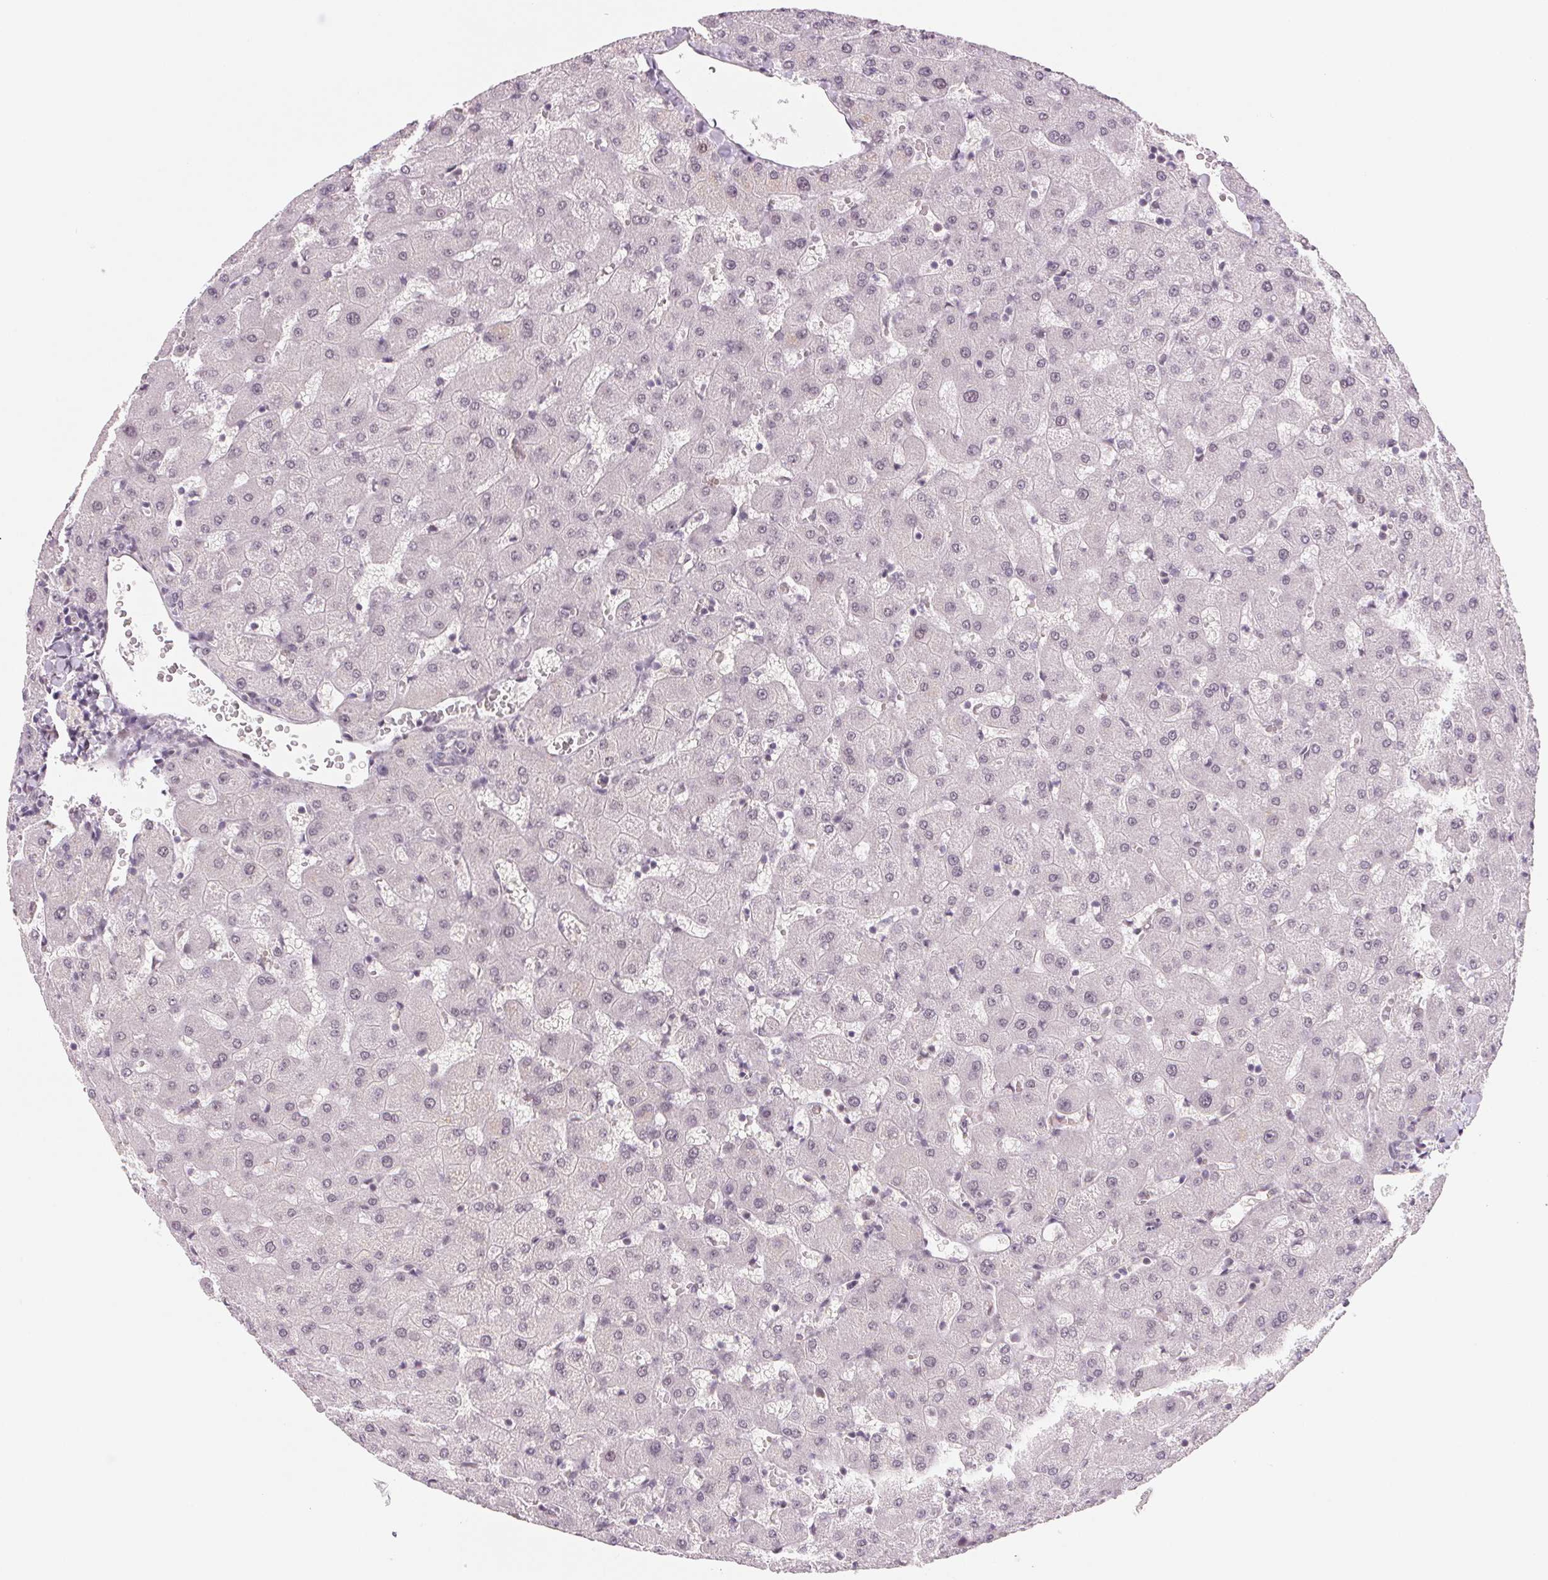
{"staining": {"intensity": "weak", "quantity": "<25%", "location": "nuclear"}, "tissue": "liver", "cell_type": "Cholangiocytes", "image_type": "normal", "snomed": [{"axis": "morphology", "description": "Normal tissue, NOS"}, {"axis": "topography", "description": "Liver"}], "caption": "DAB (3,3'-diaminobenzidine) immunohistochemical staining of benign human liver demonstrates no significant expression in cholangiocytes. (DAB (3,3'-diaminobenzidine) immunohistochemistry visualized using brightfield microscopy, high magnification).", "gene": "DNAJB6", "patient": {"sex": "female", "age": 63}}